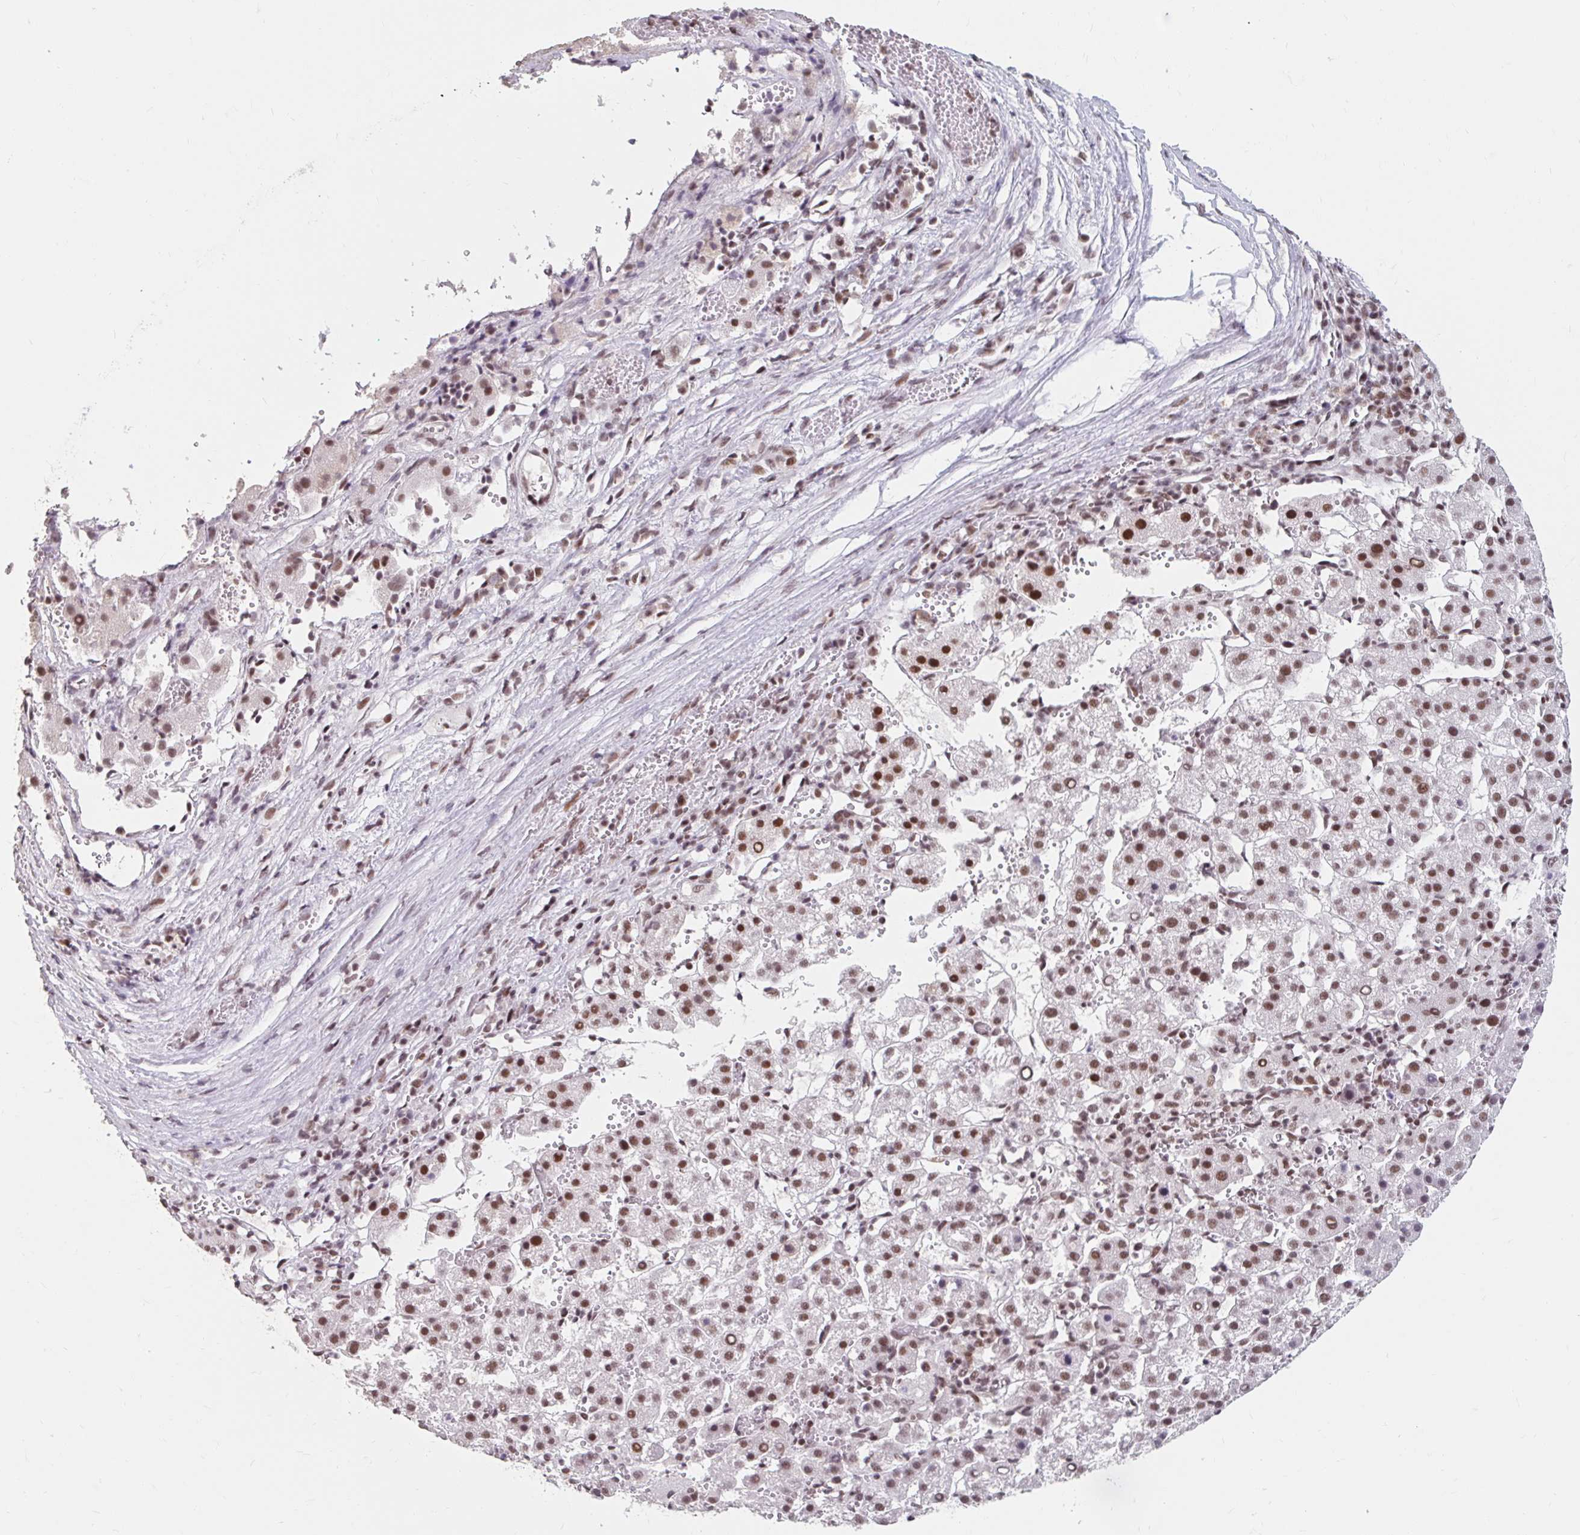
{"staining": {"intensity": "moderate", "quantity": ">75%", "location": "nuclear"}, "tissue": "liver cancer", "cell_type": "Tumor cells", "image_type": "cancer", "snomed": [{"axis": "morphology", "description": "Carcinoma, Hepatocellular, NOS"}, {"axis": "topography", "description": "Liver"}], "caption": "Immunohistochemical staining of human hepatocellular carcinoma (liver) demonstrates medium levels of moderate nuclear protein positivity in about >75% of tumor cells. The staining was performed using DAB, with brown indicating positive protein expression. Nuclei are stained blue with hematoxylin.", "gene": "SRSF10", "patient": {"sex": "female", "age": 58}}